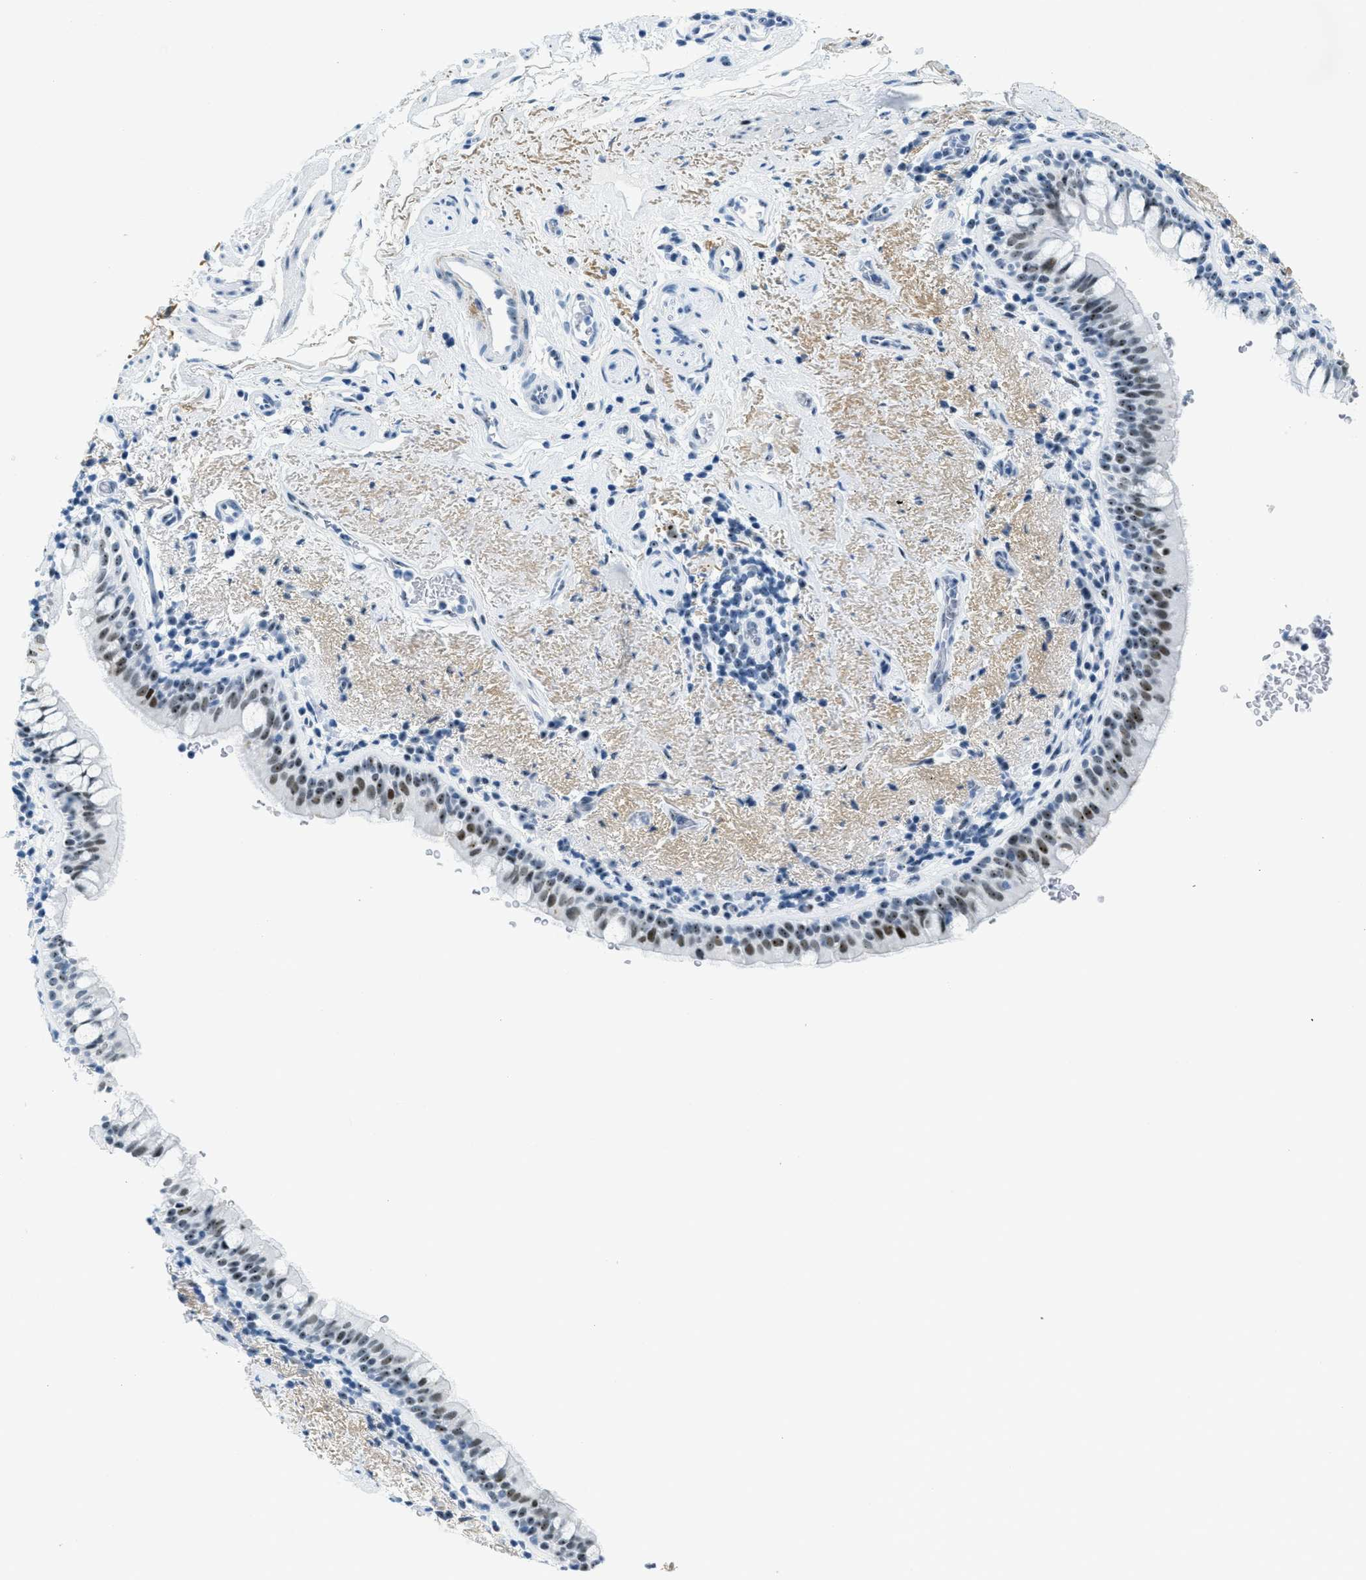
{"staining": {"intensity": "moderate", "quantity": ">75%", "location": "nuclear"}, "tissue": "bronchus", "cell_type": "Respiratory epithelial cells", "image_type": "normal", "snomed": [{"axis": "morphology", "description": "Normal tissue, NOS"}, {"axis": "morphology", "description": "Inflammation, NOS"}, {"axis": "topography", "description": "Cartilage tissue"}, {"axis": "topography", "description": "Bronchus"}], "caption": "Brown immunohistochemical staining in unremarkable bronchus exhibits moderate nuclear expression in approximately >75% of respiratory epithelial cells.", "gene": "PLA2G2A", "patient": {"sex": "male", "age": 77}}